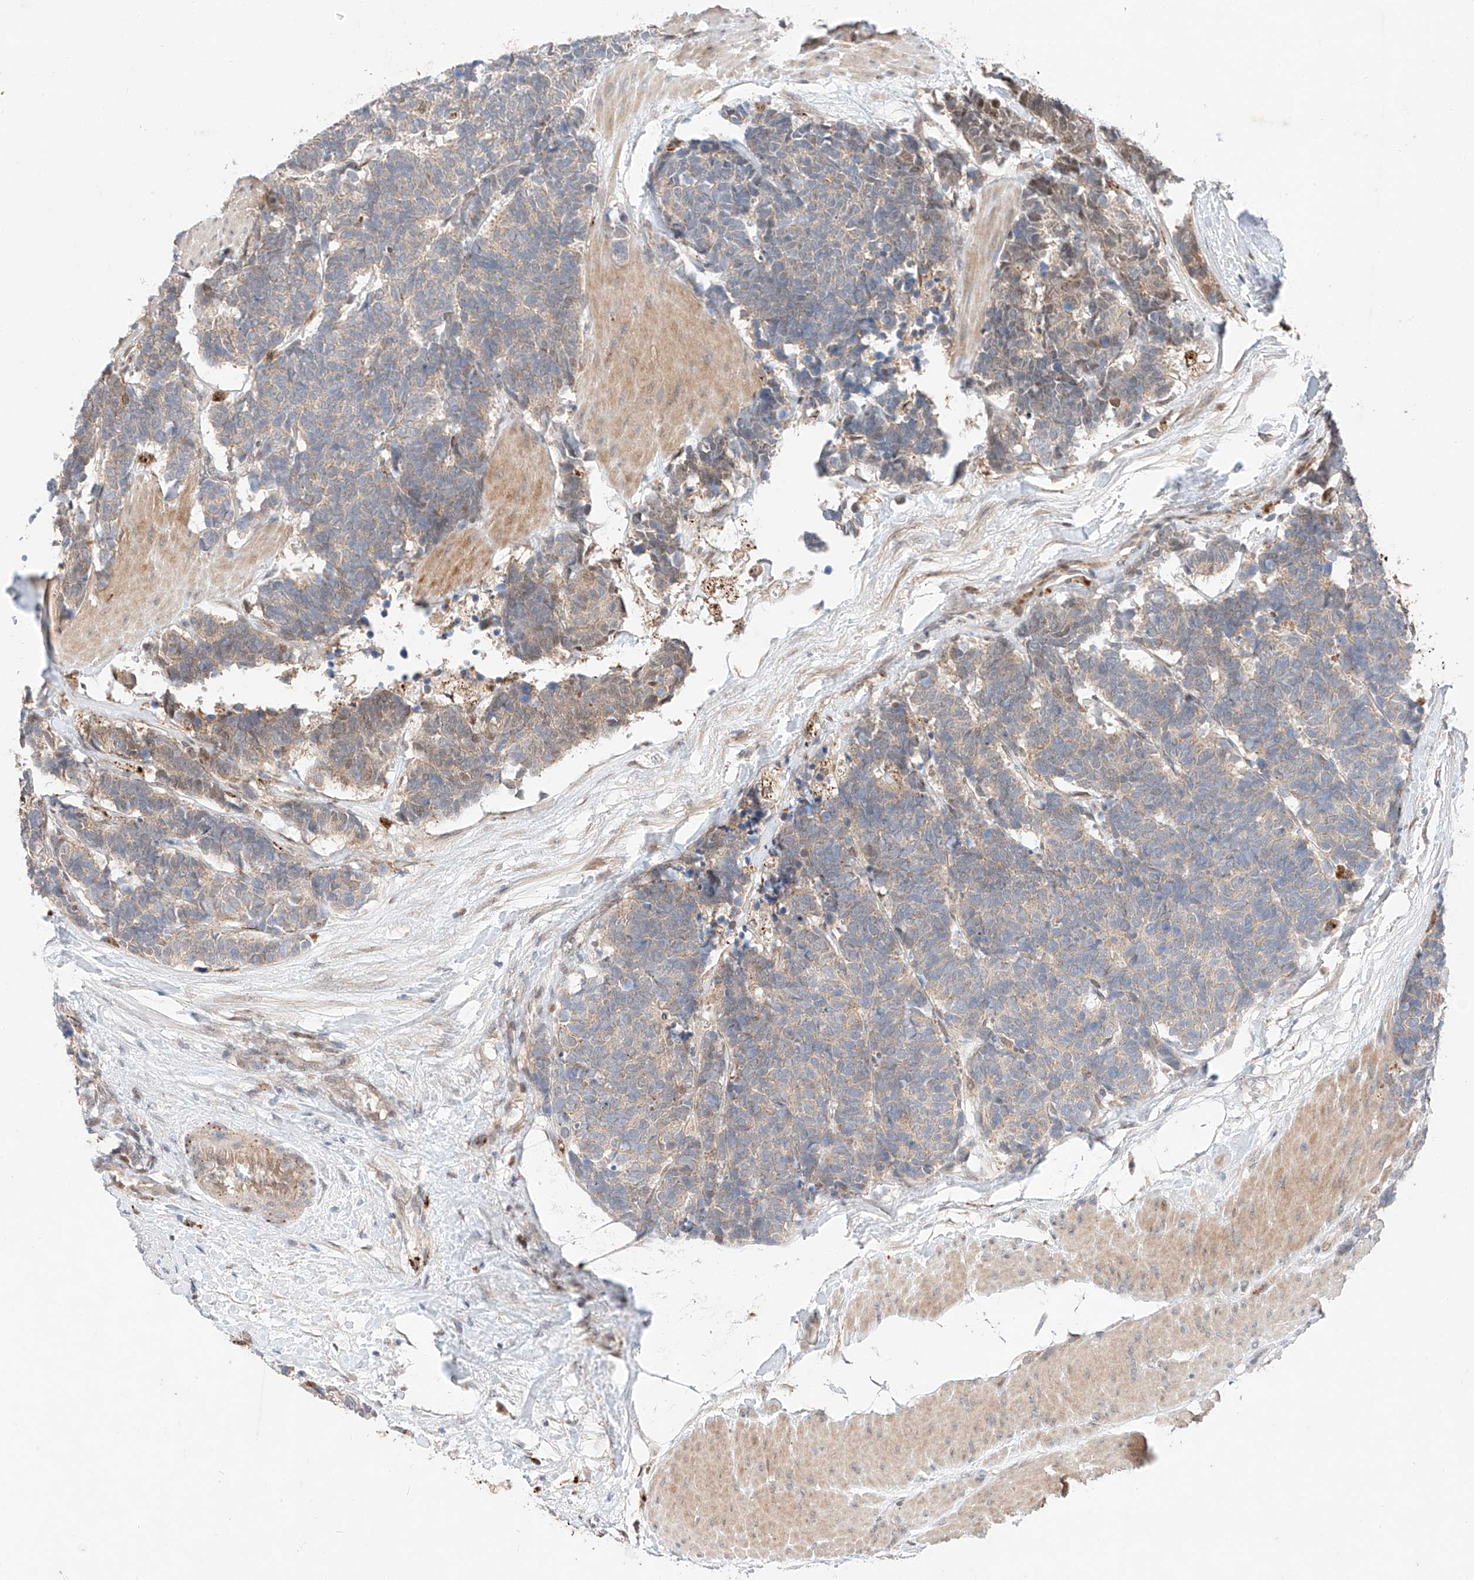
{"staining": {"intensity": "weak", "quantity": "25%-75%", "location": "cytoplasmic/membranous"}, "tissue": "carcinoid", "cell_type": "Tumor cells", "image_type": "cancer", "snomed": [{"axis": "morphology", "description": "Carcinoma, NOS"}, {"axis": "morphology", "description": "Carcinoid, malignant, NOS"}, {"axis": "topography", "description": "Urinary bladder"}], "caption": "Immunohistochemistry image of human carcinoid stained for a protein (brown), which shows low levels of weak cytoplasmic/membranous positivity in about 25%-75% of tumor cells.", "gene": "GCNT1", "patient": {"sex": "male", "age": 57}}